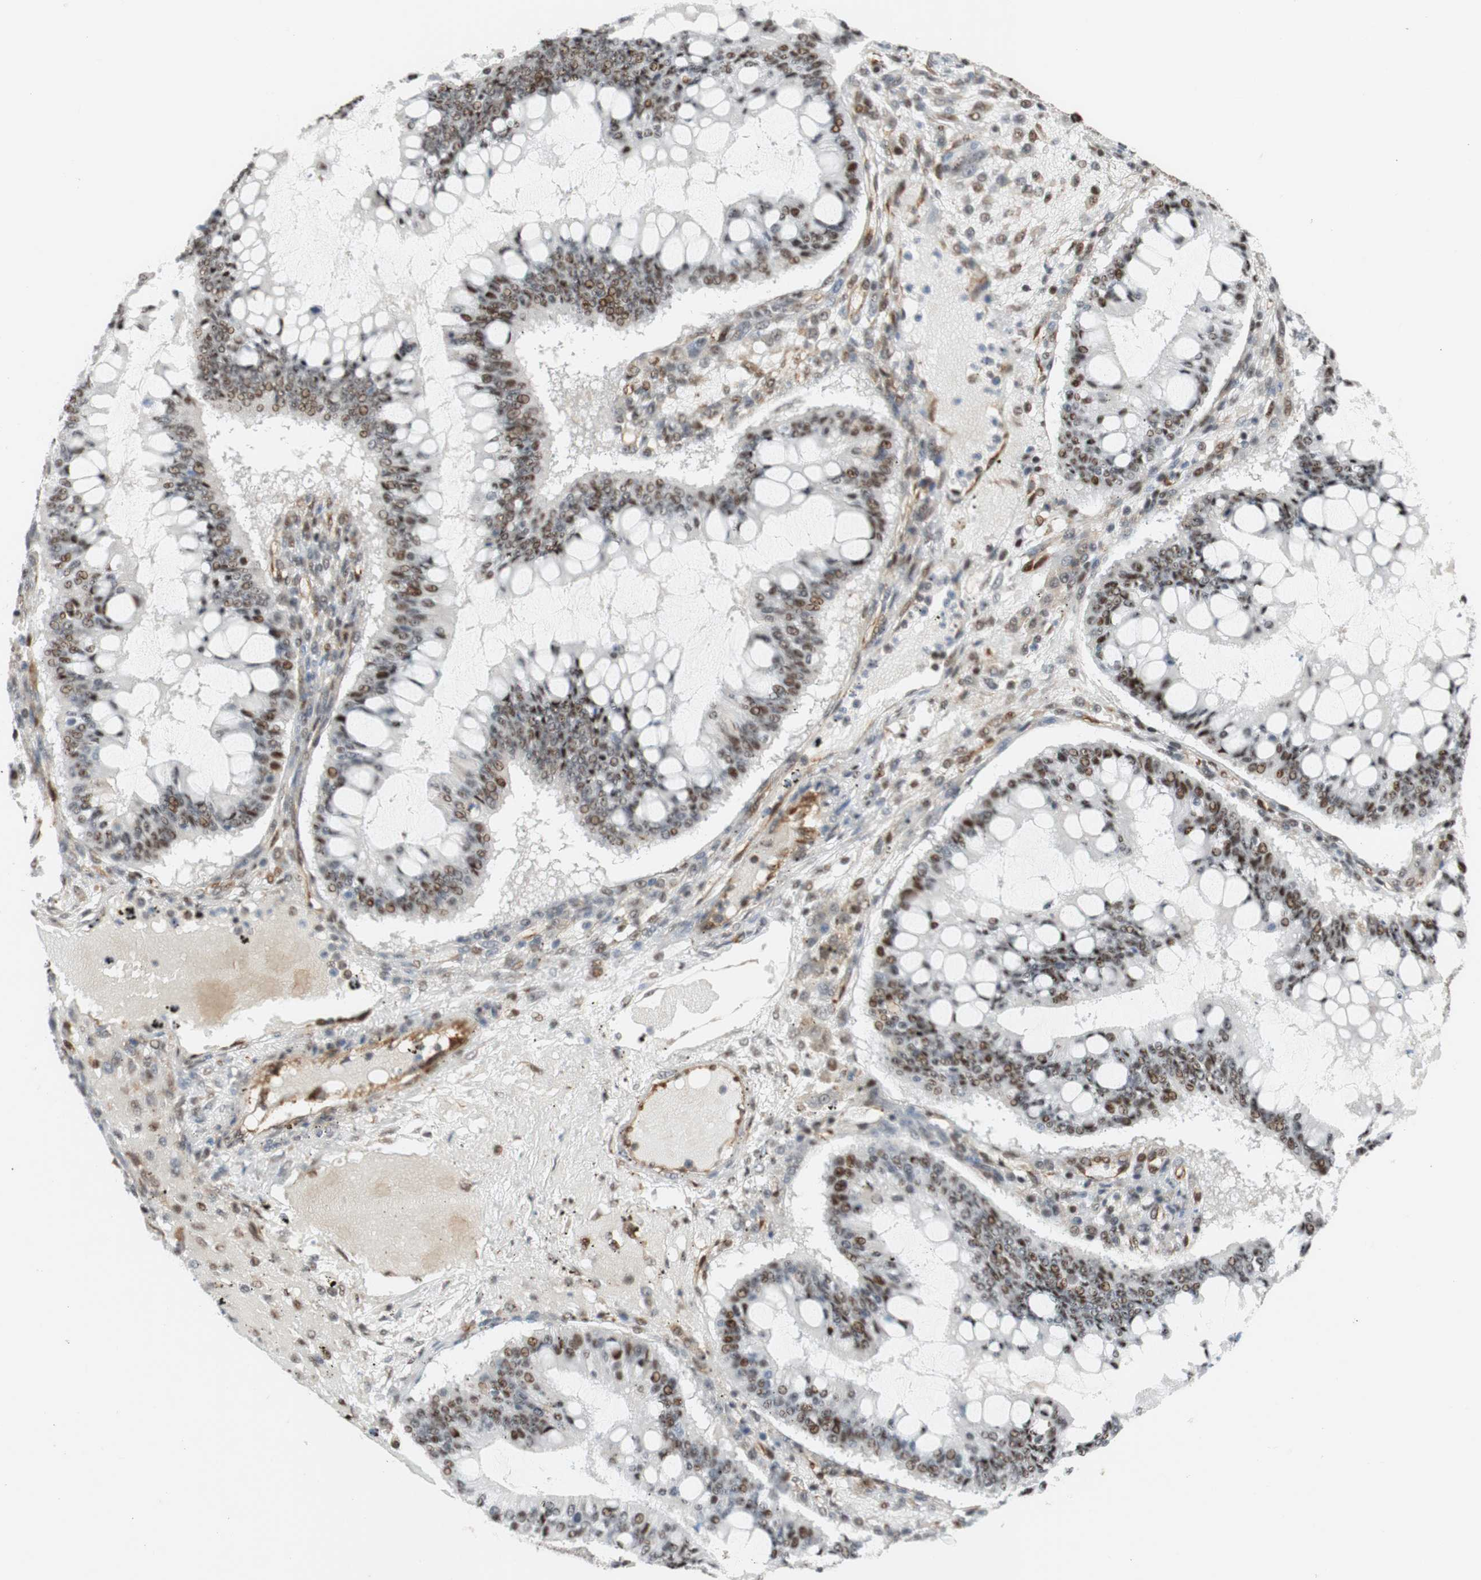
{"staining": {"intensity": "moderate", "quantity": ">75%", "location": "nuclear"}, "tissue": "ovarian cancer", "cell_type": "Tumor cells", "image_type": "cancer", "snomed": [{"axis": "morphology", "description": "Cystadenocarcinoma, mucinous, NOS"}, {"axis": "topography", "description": "Ovary"}], "caption": "Moderate nuclear positivity is identified in approximately >75% of tumor cells in ovarian mucinous cystadenocarcinoma. (IHC, brightfield microscopy, high magnification).", "gene": "SAP18", "patient": {"sex": "female", "age": 73}}